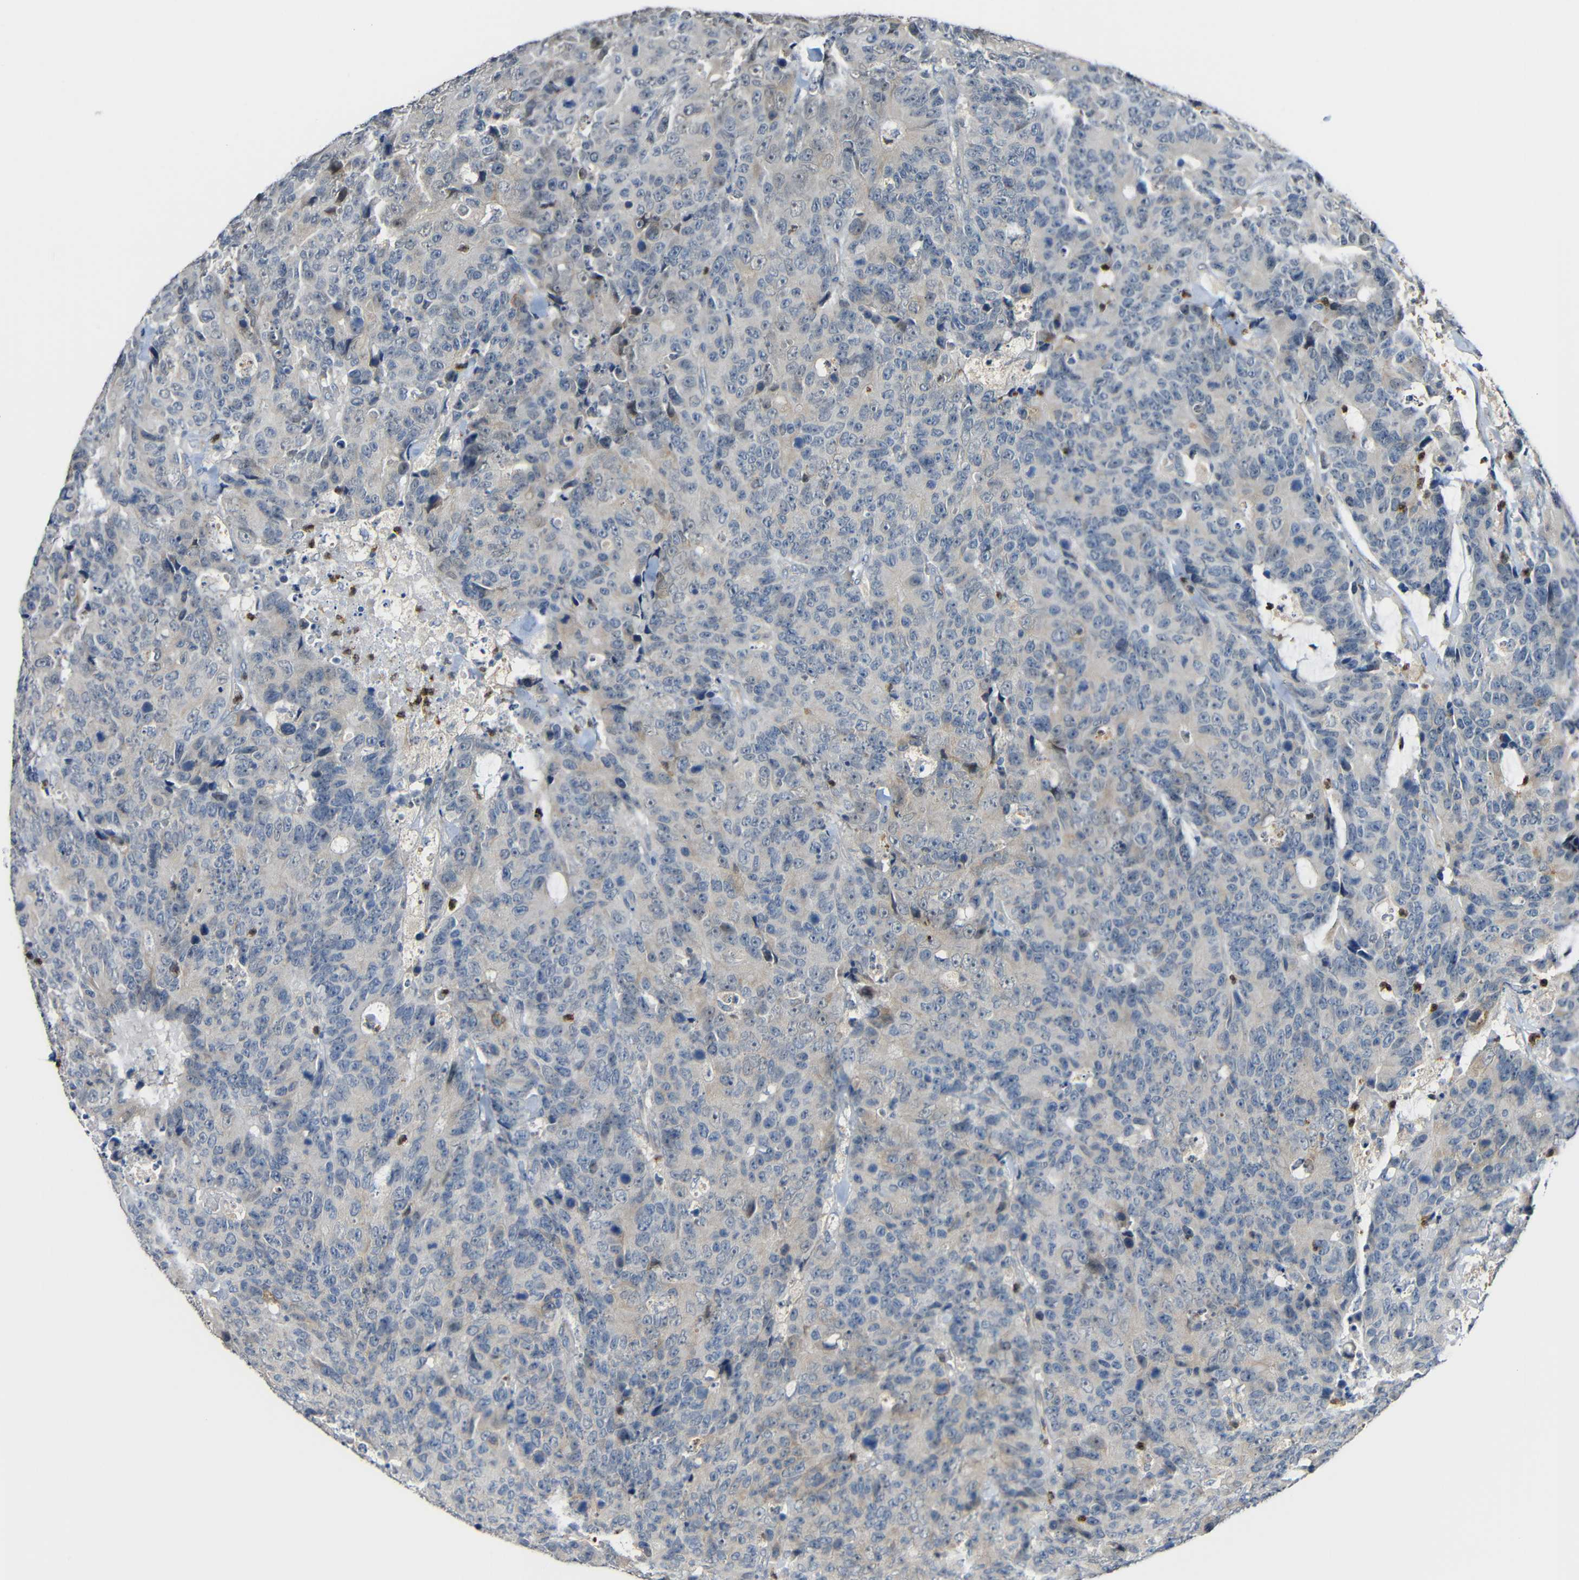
{"staining": {"intensity": "negative", "quantity": "none", "location": "none"}, "tissue": "colorectal cancer", "cell_type": "Tumor cells", "image_type": "cancer", "snomed": [{"axis": "morphology", "description": "Adenocarcinoma, NOS"}, {"axis": "topography", "description": "Colon"}], "caption": "Immunohistochemical staining of colorectal cancer exhibits no significant positivity in tumor cells.", "gene": "STBD1", "patient": {"sex": "female", "age": 86}}